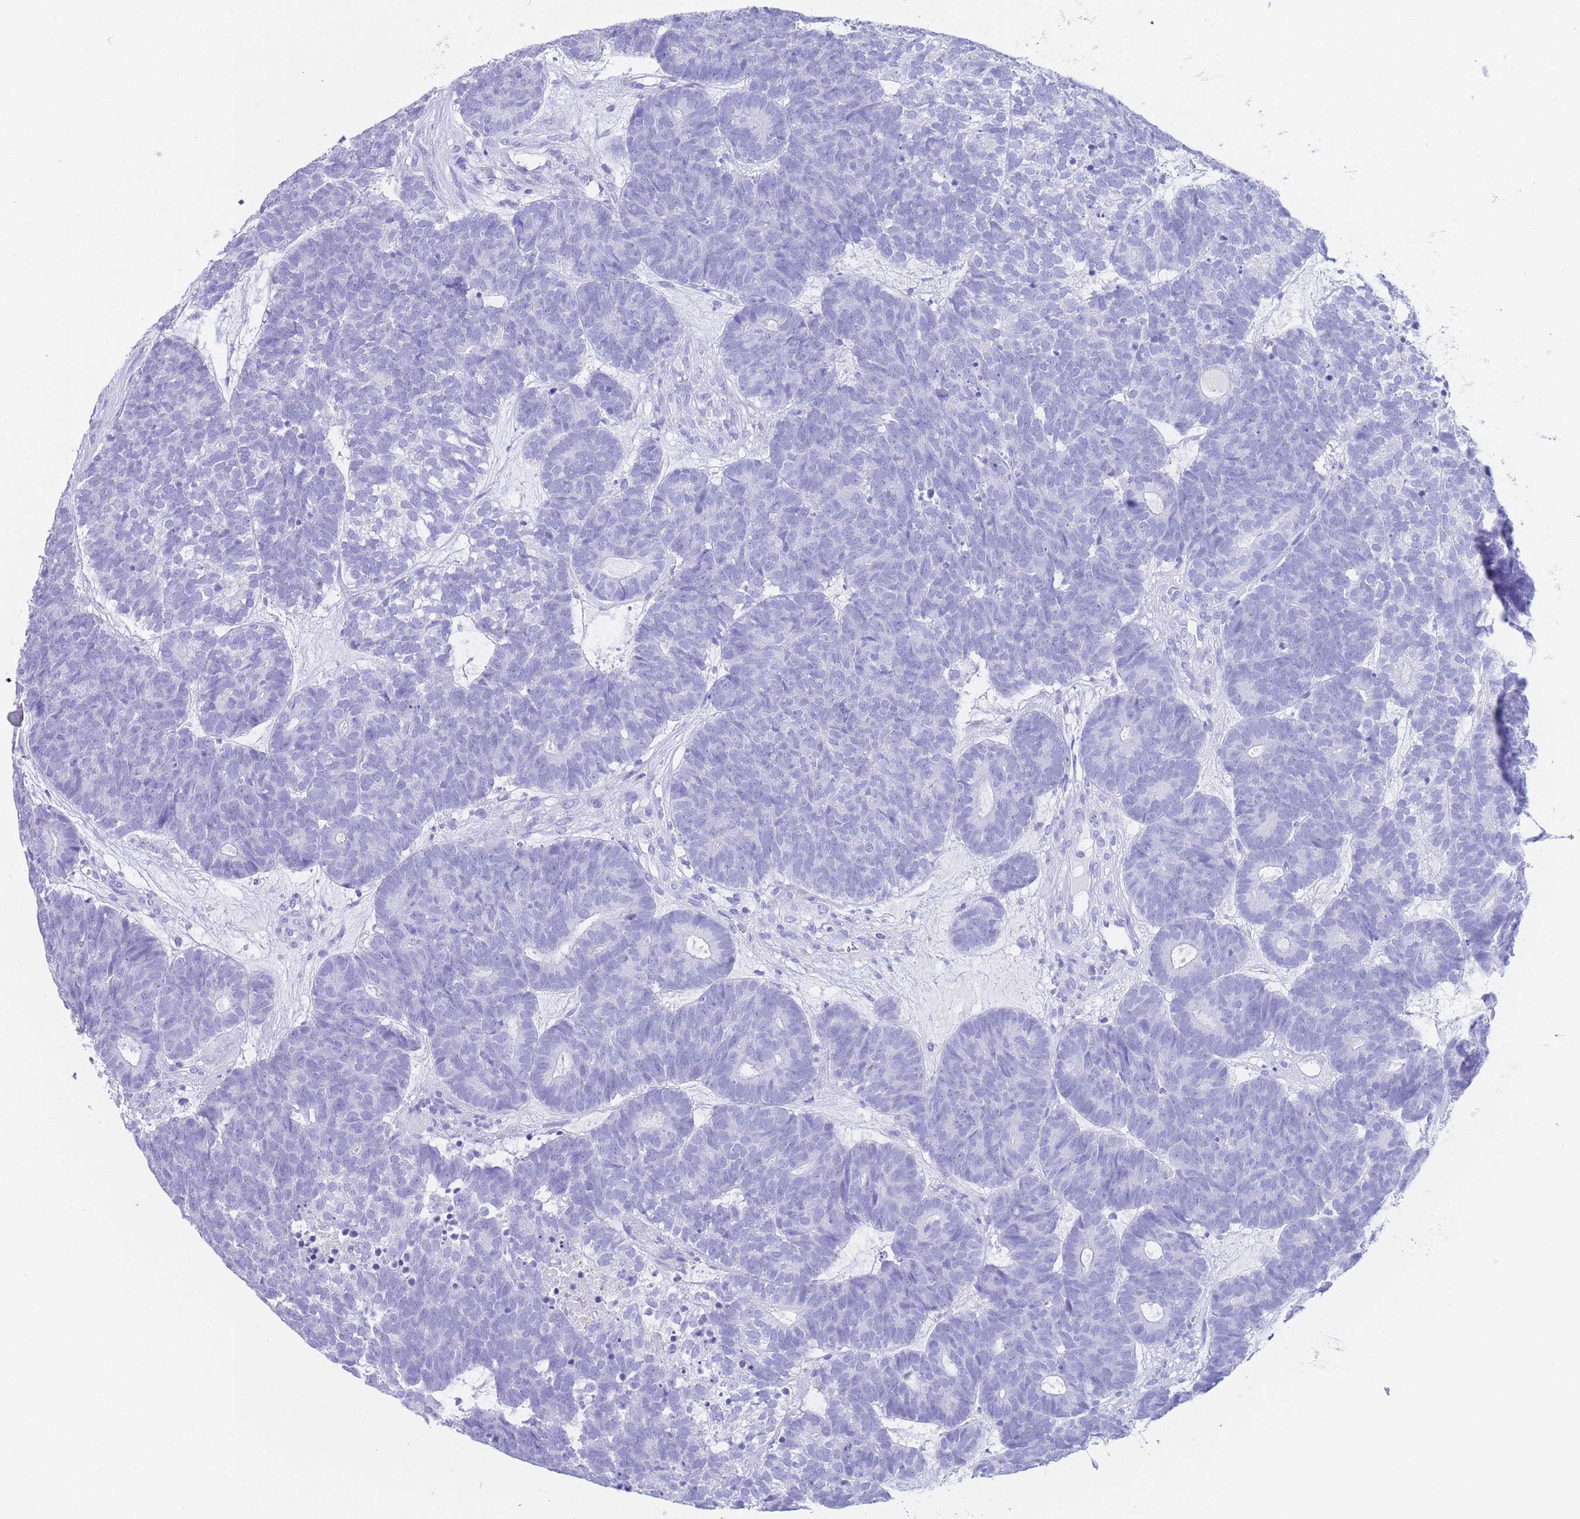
{"staining": {"intensity": "negative", "quantity": "none", "location": "none"}, "tissue": "head and neck cancer", "cell_type": "Tumor cells", "image_type": "cancer", "snomed": [{"axis": "morphology", "description": "Adenocarcinoma, NOS"}, {"axis": "topography", "description": "Head-Neck"}], "caption": "There is no significant expression in tumor cells of head and neck cancer.", "gene": "SLCO1B3", "patient": {"sex": "female", "age": 81}}